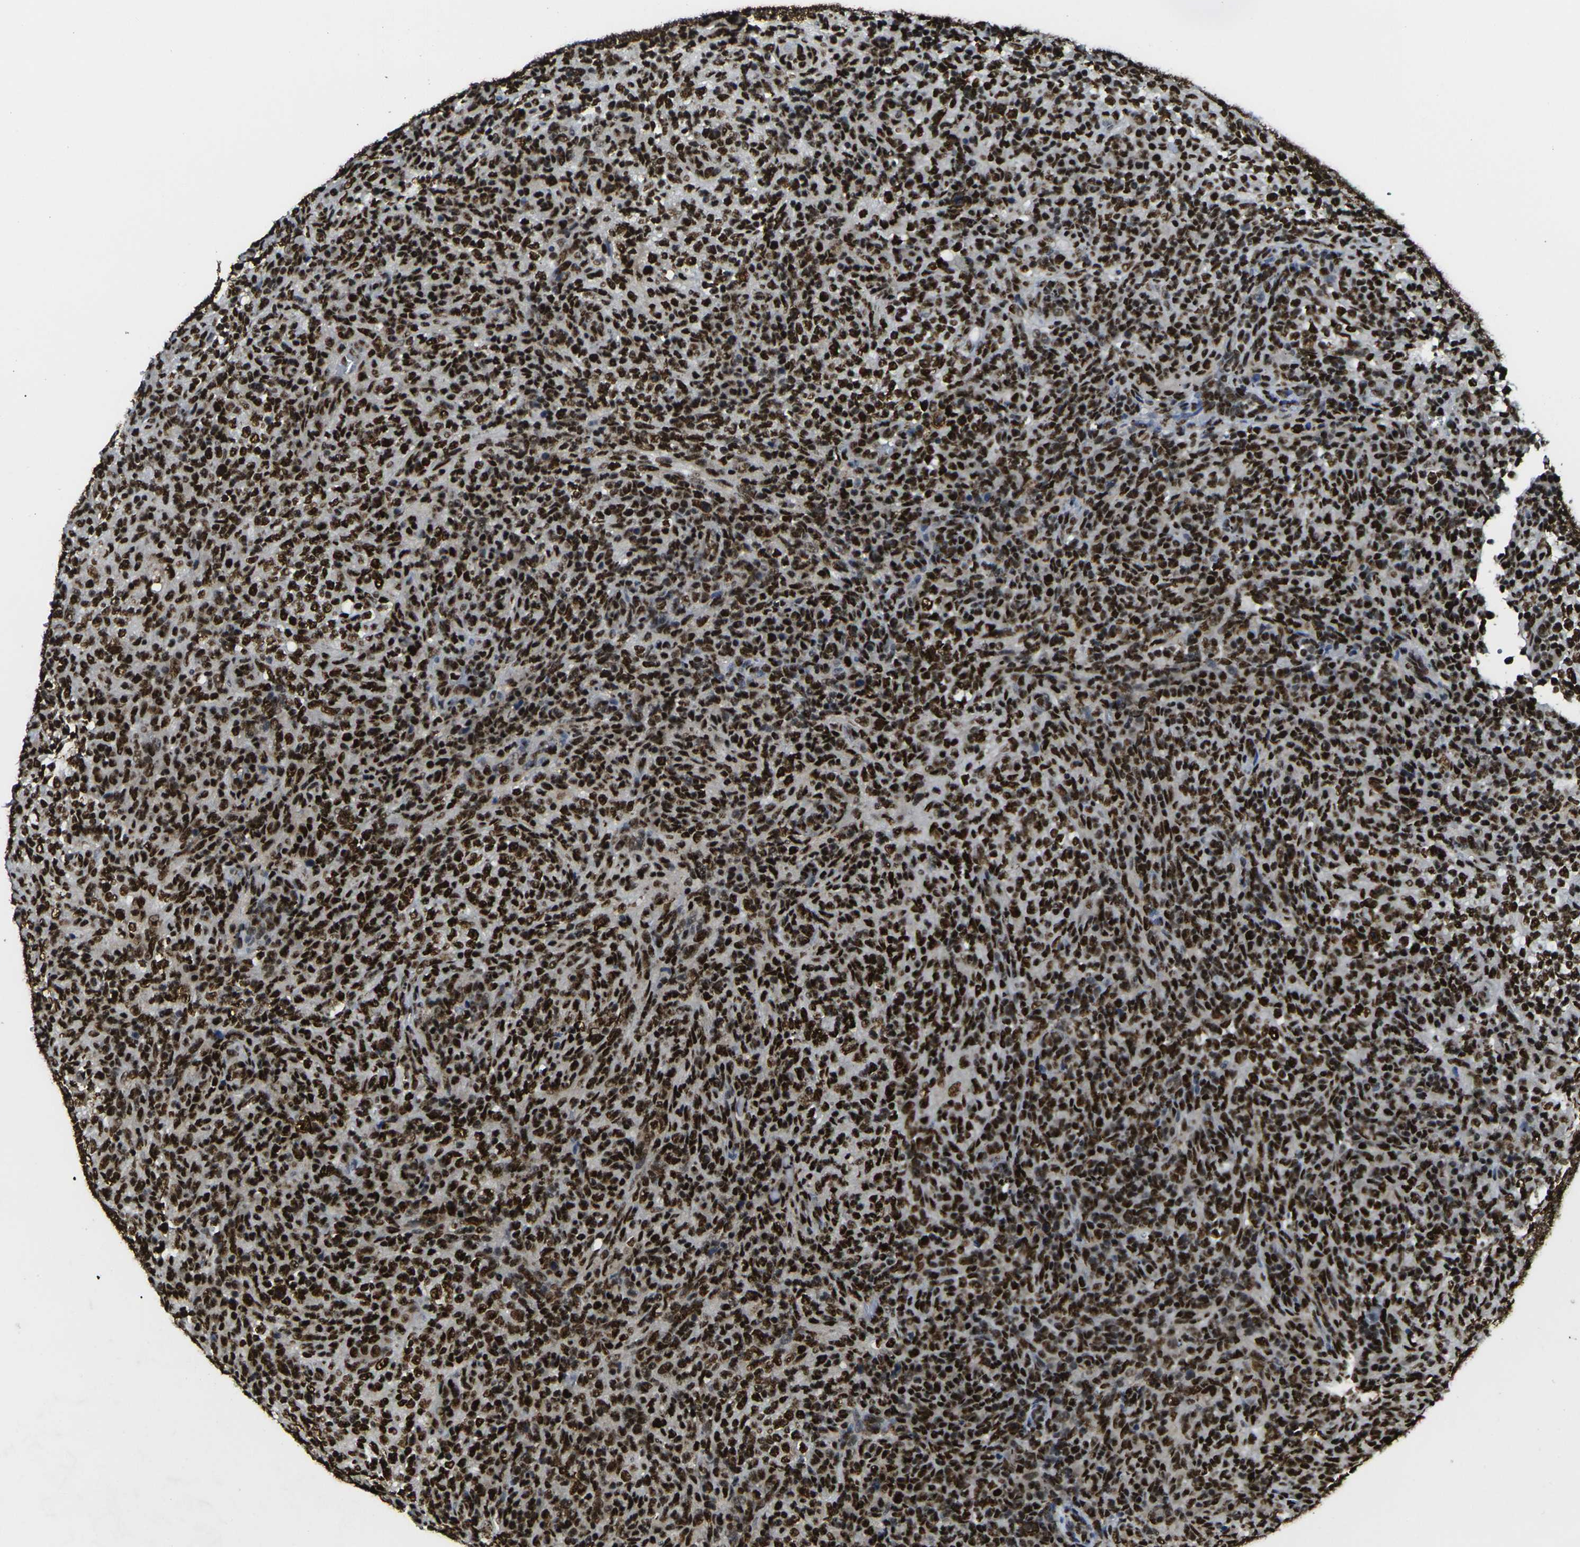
{"staining": {"intensity": "strong", "quantity": ">75%", "location": "nuclear"}, "tissue": "lymphoma", "cell_type": "Tumor cells", "image_type": "cancer", "snomed": [{"axis": "morphology", "description": "Malignant lymphoma, non-Hodgkin's type, High grade"}, {"axis": "topography", "description": "Lymph node"}], "caption": "Tumor cells display strong nuclear positivity in approximately >75% of cells in high-grade malignant lymphoma, non-Hodgkin's type.", "gene": "SMARCC1", "patient": {"sex": "female", "age": 76}}